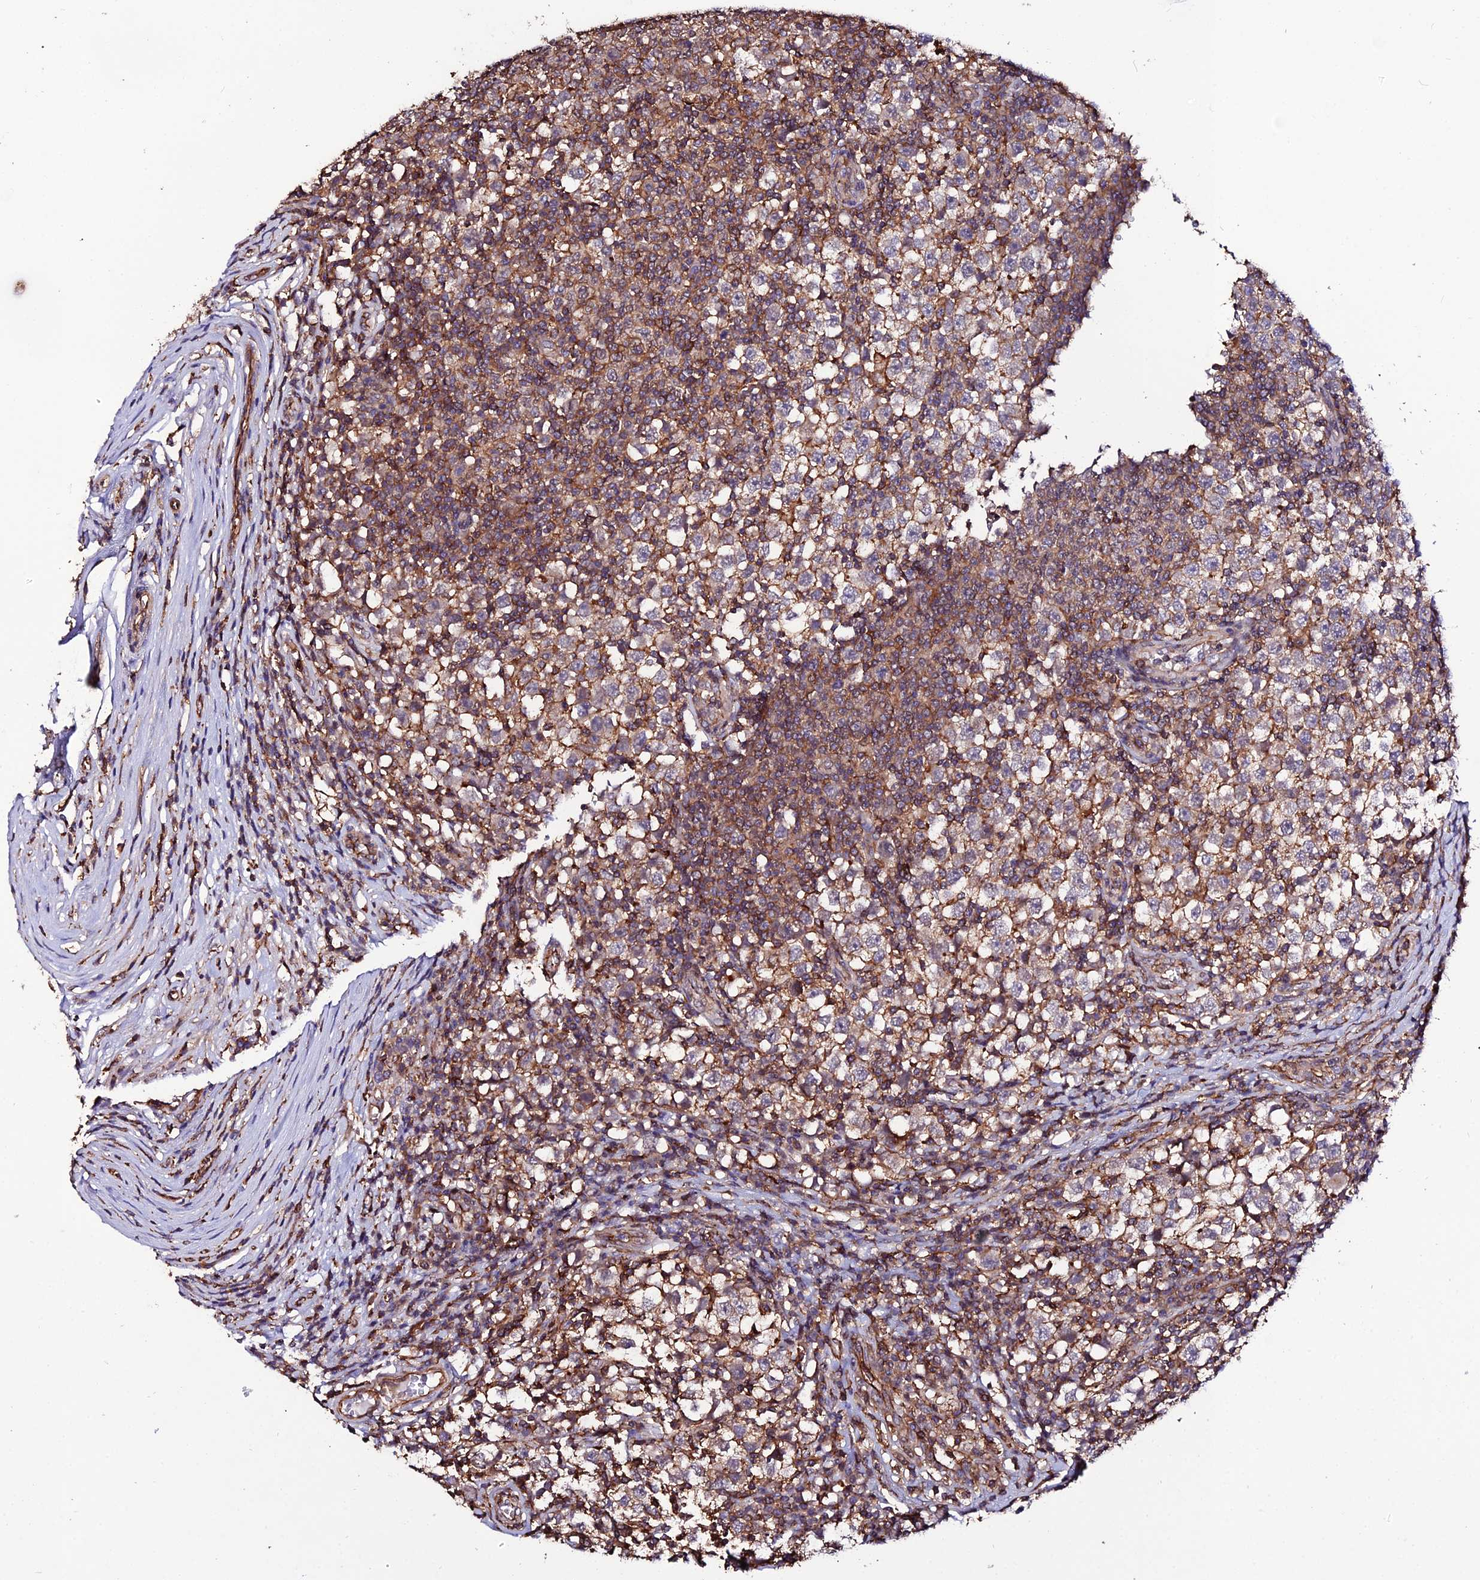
{"staining": {"intensity": "moderate", "quantity": ">75%", "location": "cytoplasmic/membranous"}, "tissue": "testis cancer", "cell_type": "Tumor cells", "image_type": "cancer", "snomed": [{"axis": "morphology", "description": "Seminoma, NOS"}, {"axis": "topography", "description": "Testis"}], "caption": "This photomicrograph displays IHC staining of testis cancer, with medium moderate cytoplasmic/membranous expression in approximately >75% of tumor cells.", "gene": "USP17L15", "patient": {"sex": "male", "age": 65}}